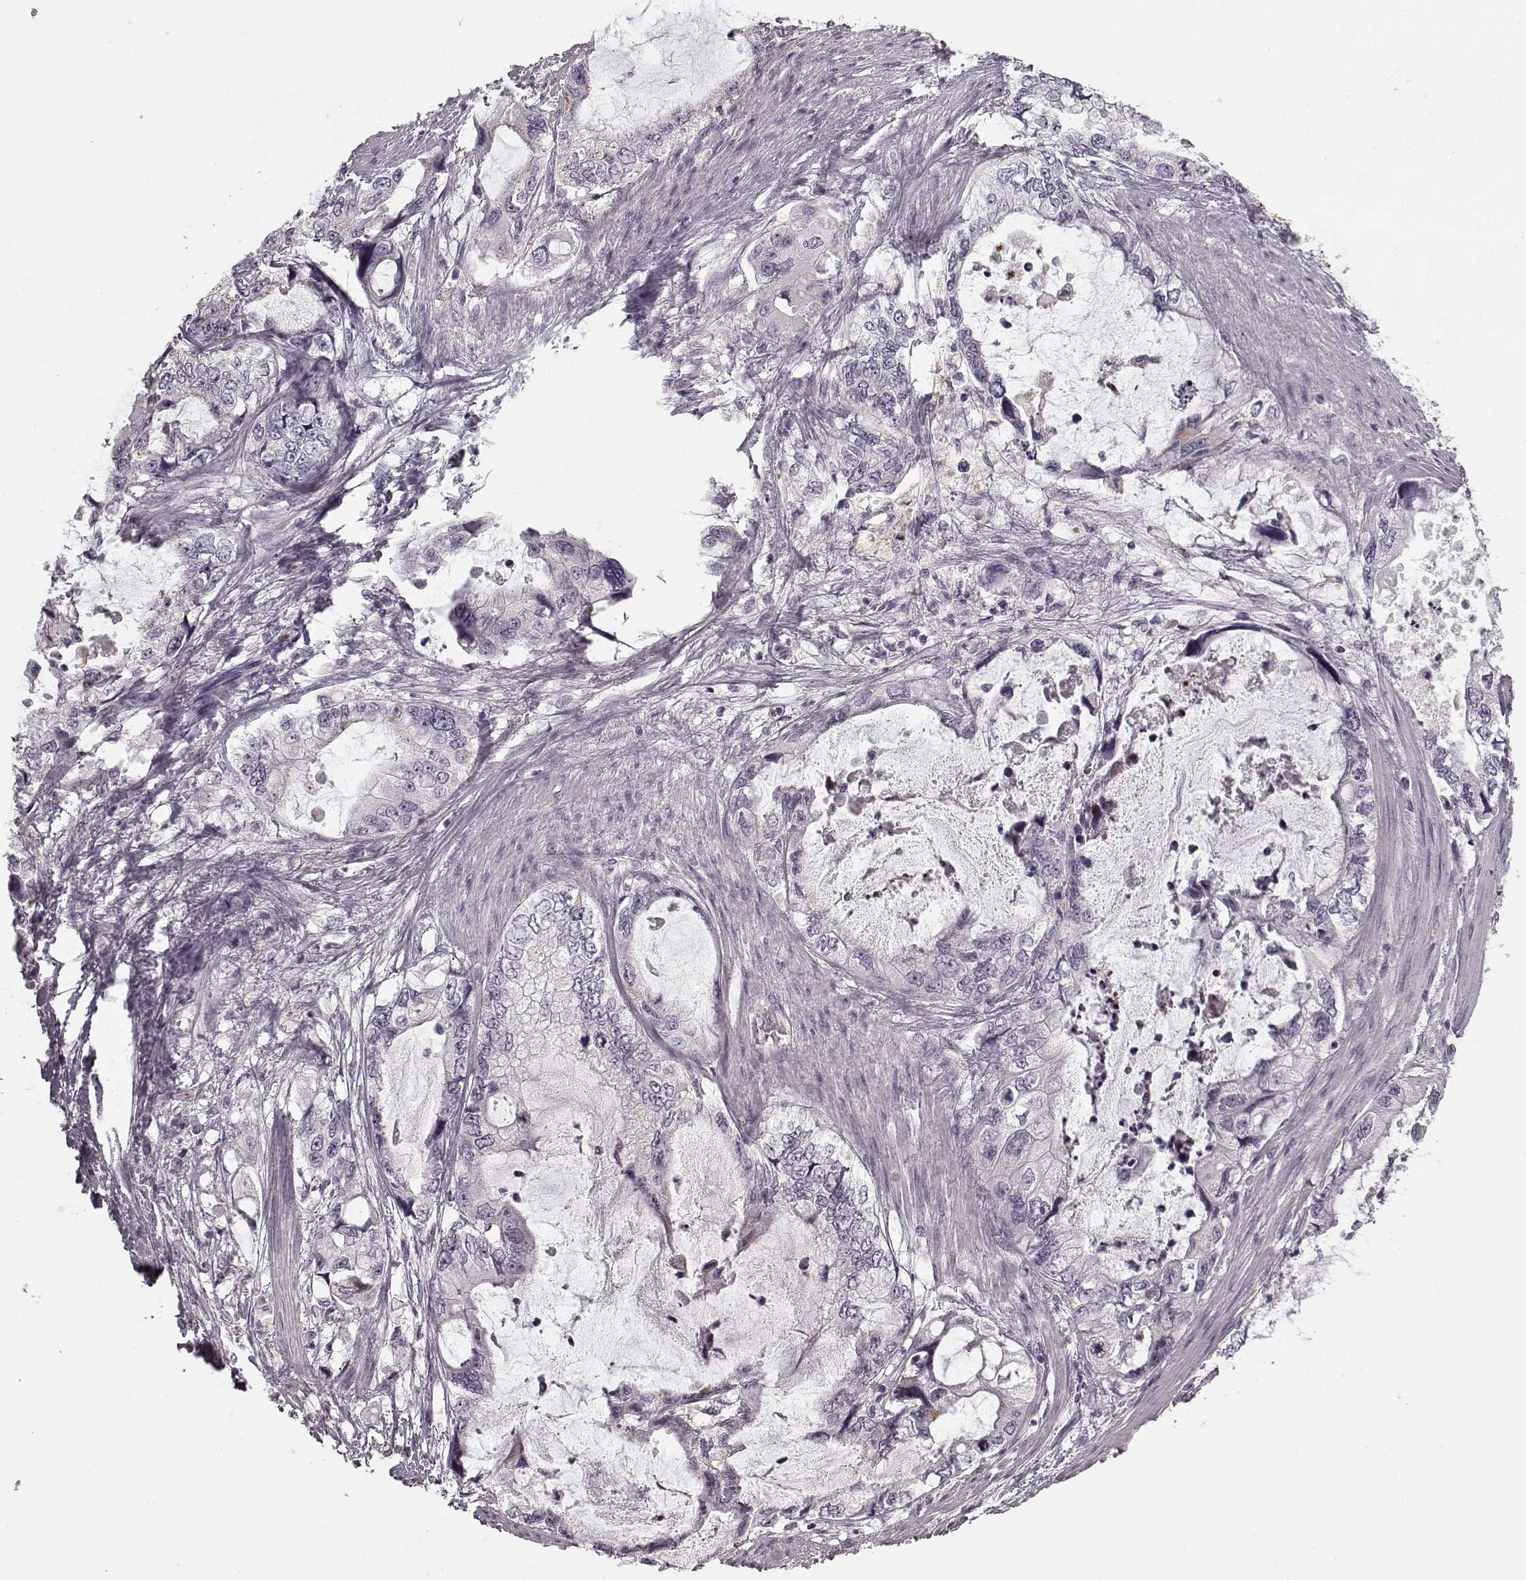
{"staining": {"intensity": "negative", "quantity": "none", "location": "none"}, "tissue": "stomach cancer", "cell_type": "Tumor cells", "image_type": "cancer", "snomed": [{"axis": "morphology", "description": "Adenocarcinoma, NOS"}, {"axis": "topography", "description": "Pancreas"}, {"axis": "topography", "description": "Stomach, upper"}, {"axis": "topography", "description": "Stomach"}], "caption": "This is an IHC image of human stomach cancer (adenocarcinoma). There is no positivity in tumor cells.", "gene": "HMMR", "patient": {"sex": "male", "age": 77}}